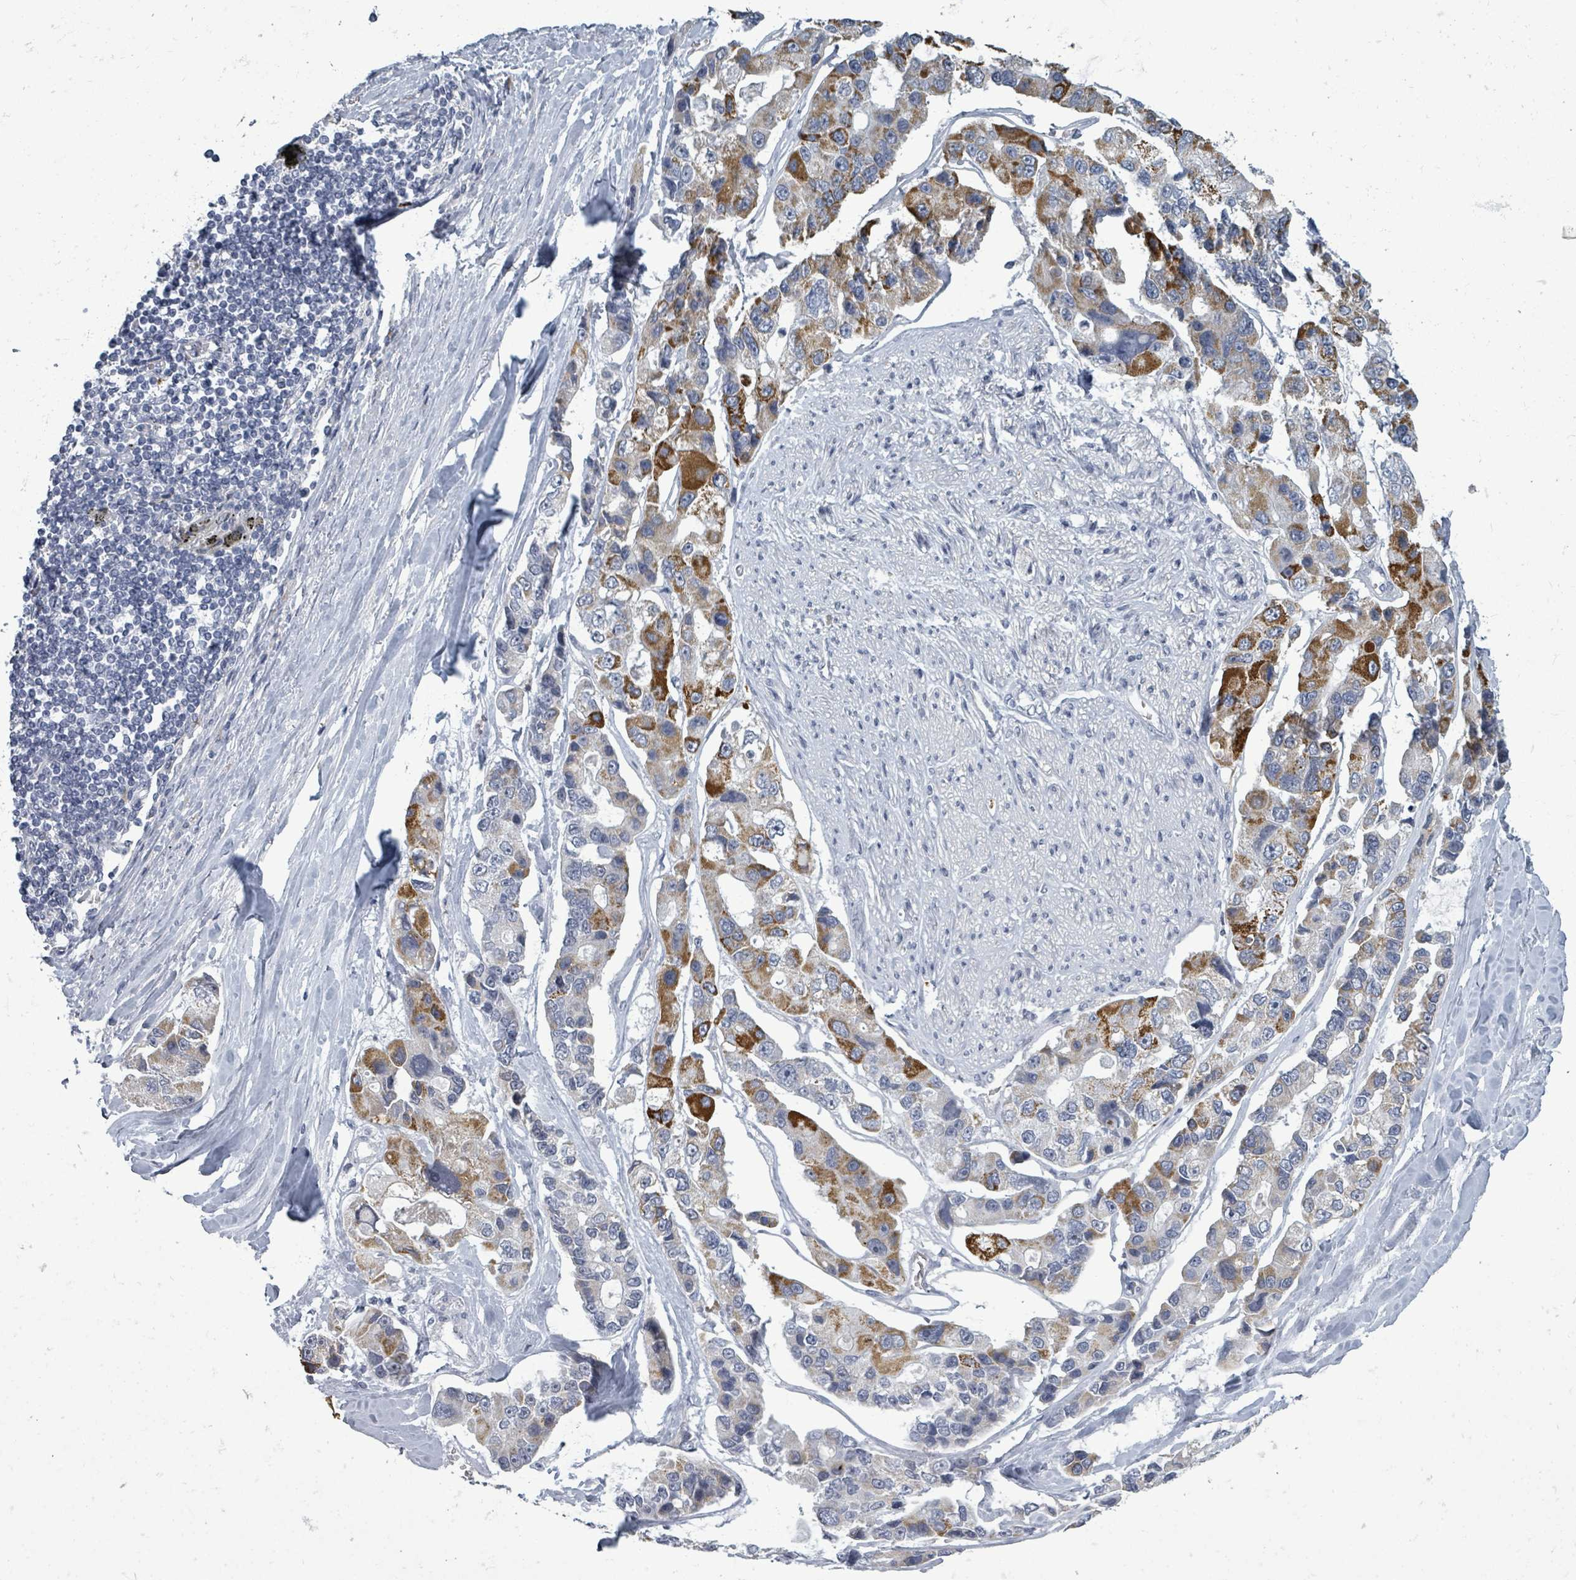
{"staining": {"intensity": "strong", "quantity": "25%-75%", "location": "cytoplasmic/membranous"}, "tissue": "lung cancer", "cell_type": "Tumor cells", "image_type": "cancer", "snomed": [{"axis": "morphology", "description": "Adenocarcinoma, NOS"}, {"axis": "topography", "description": "Lung"}], "caption": "Brown immunohistochemical staining in human adenocarcinoma (lung) shows strong cytoplasmic/membranous expression in approximately 25%-75% of tumor cells.", "gene": "ASB12", "patient": {"sex": "female", "age": 54}}